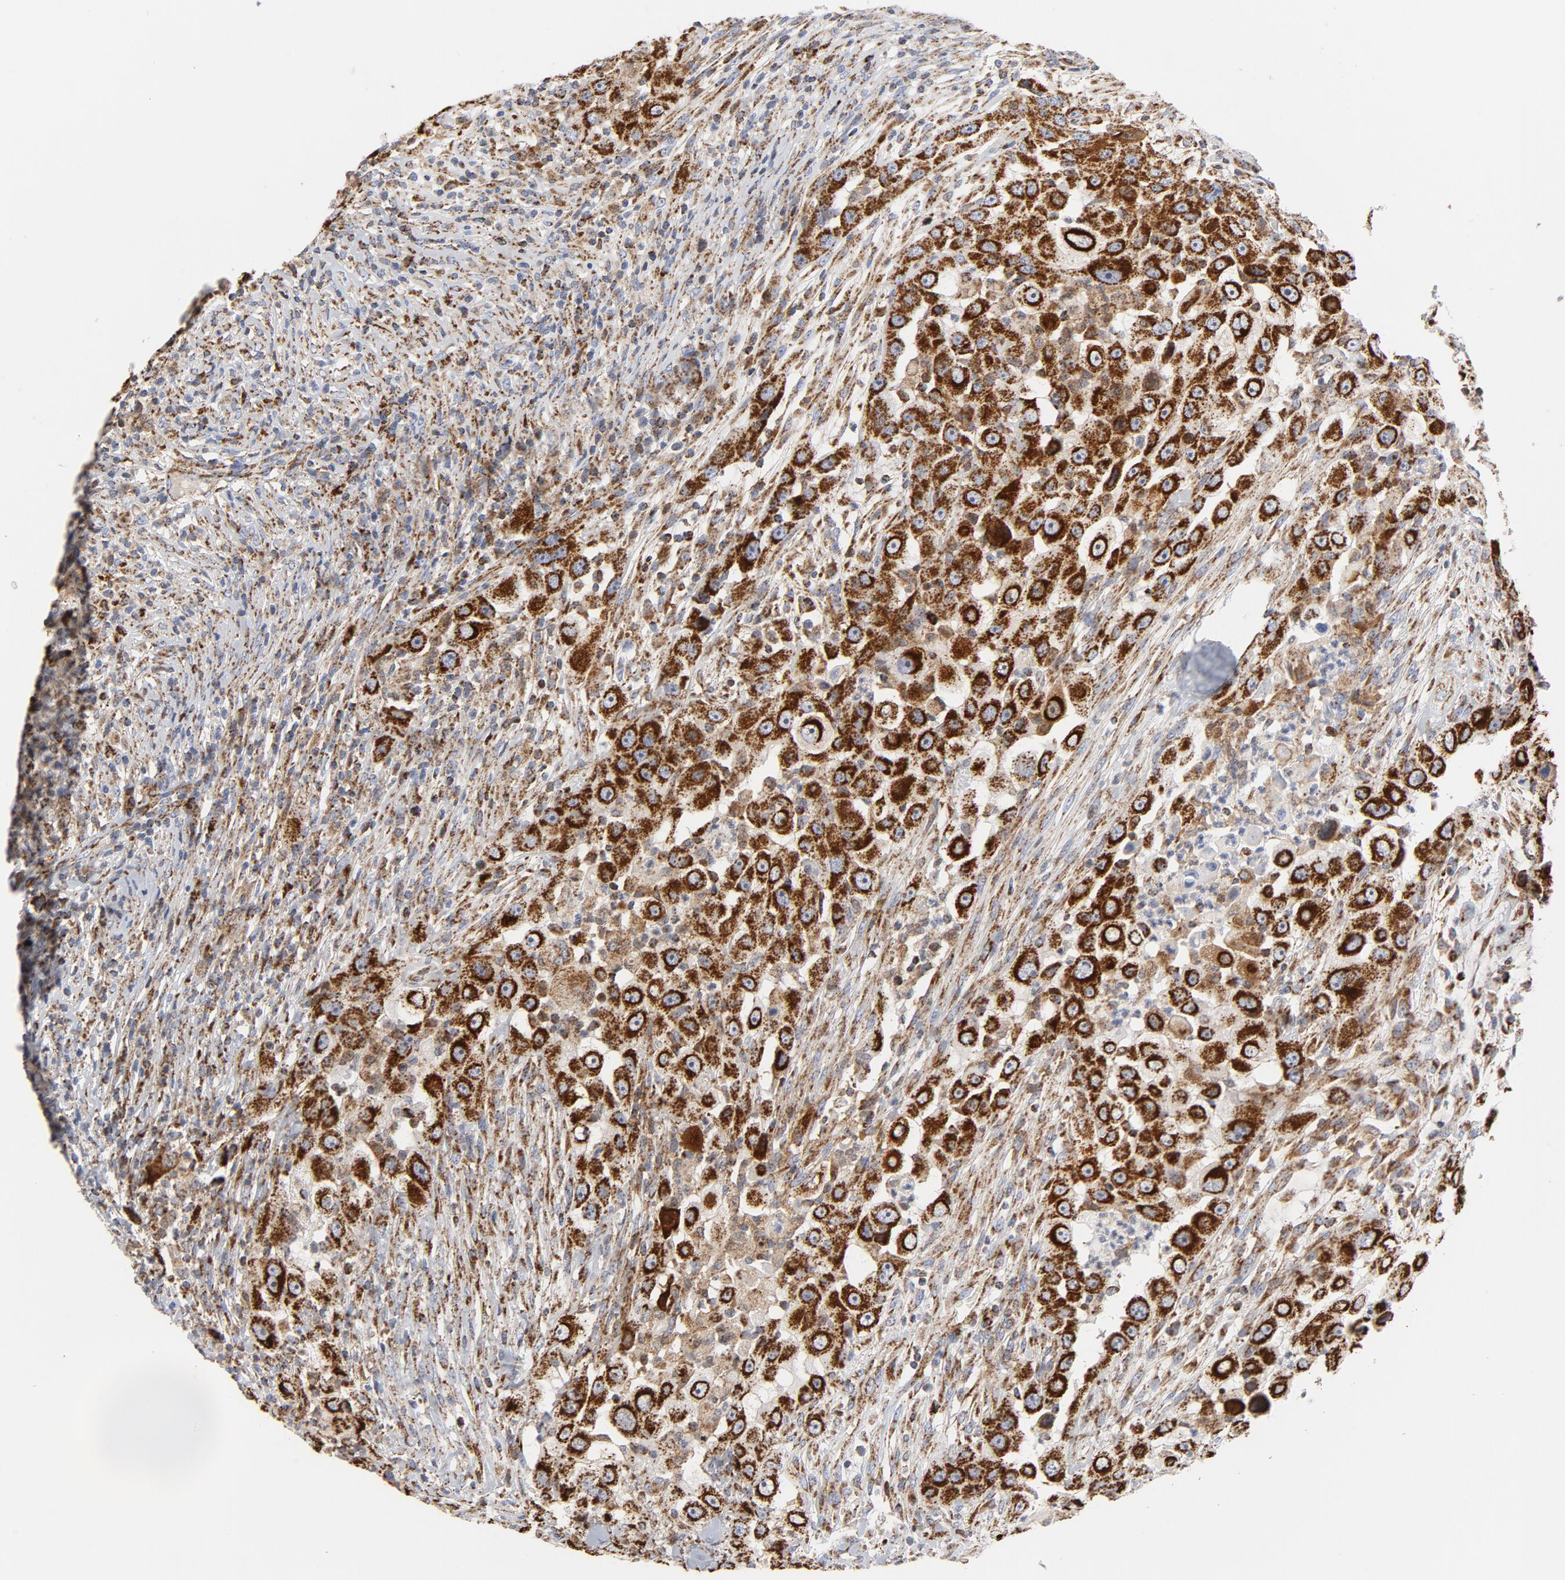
{"staining": {"intensity": "strong", "quantity": ">75%", "location": "cytoplasmic/membranous"}, "tissue": "head and neck cancer", "cell_type": "Tumor cells", "image_type": "cancer", "snomed": [{"axis": "morphology", "description": "Carcinoma, NOS"}, {"axis": "topography", "description": "Head-Neck"}], "caption": "This micrograph demonstrates IHC staining of head and neck cancer, with high strong cytoplasmic/membranous expression in approximately >75% of tumor cells.", "gene": "CYCS", "patient": {"sex": "male", "age": 87}}